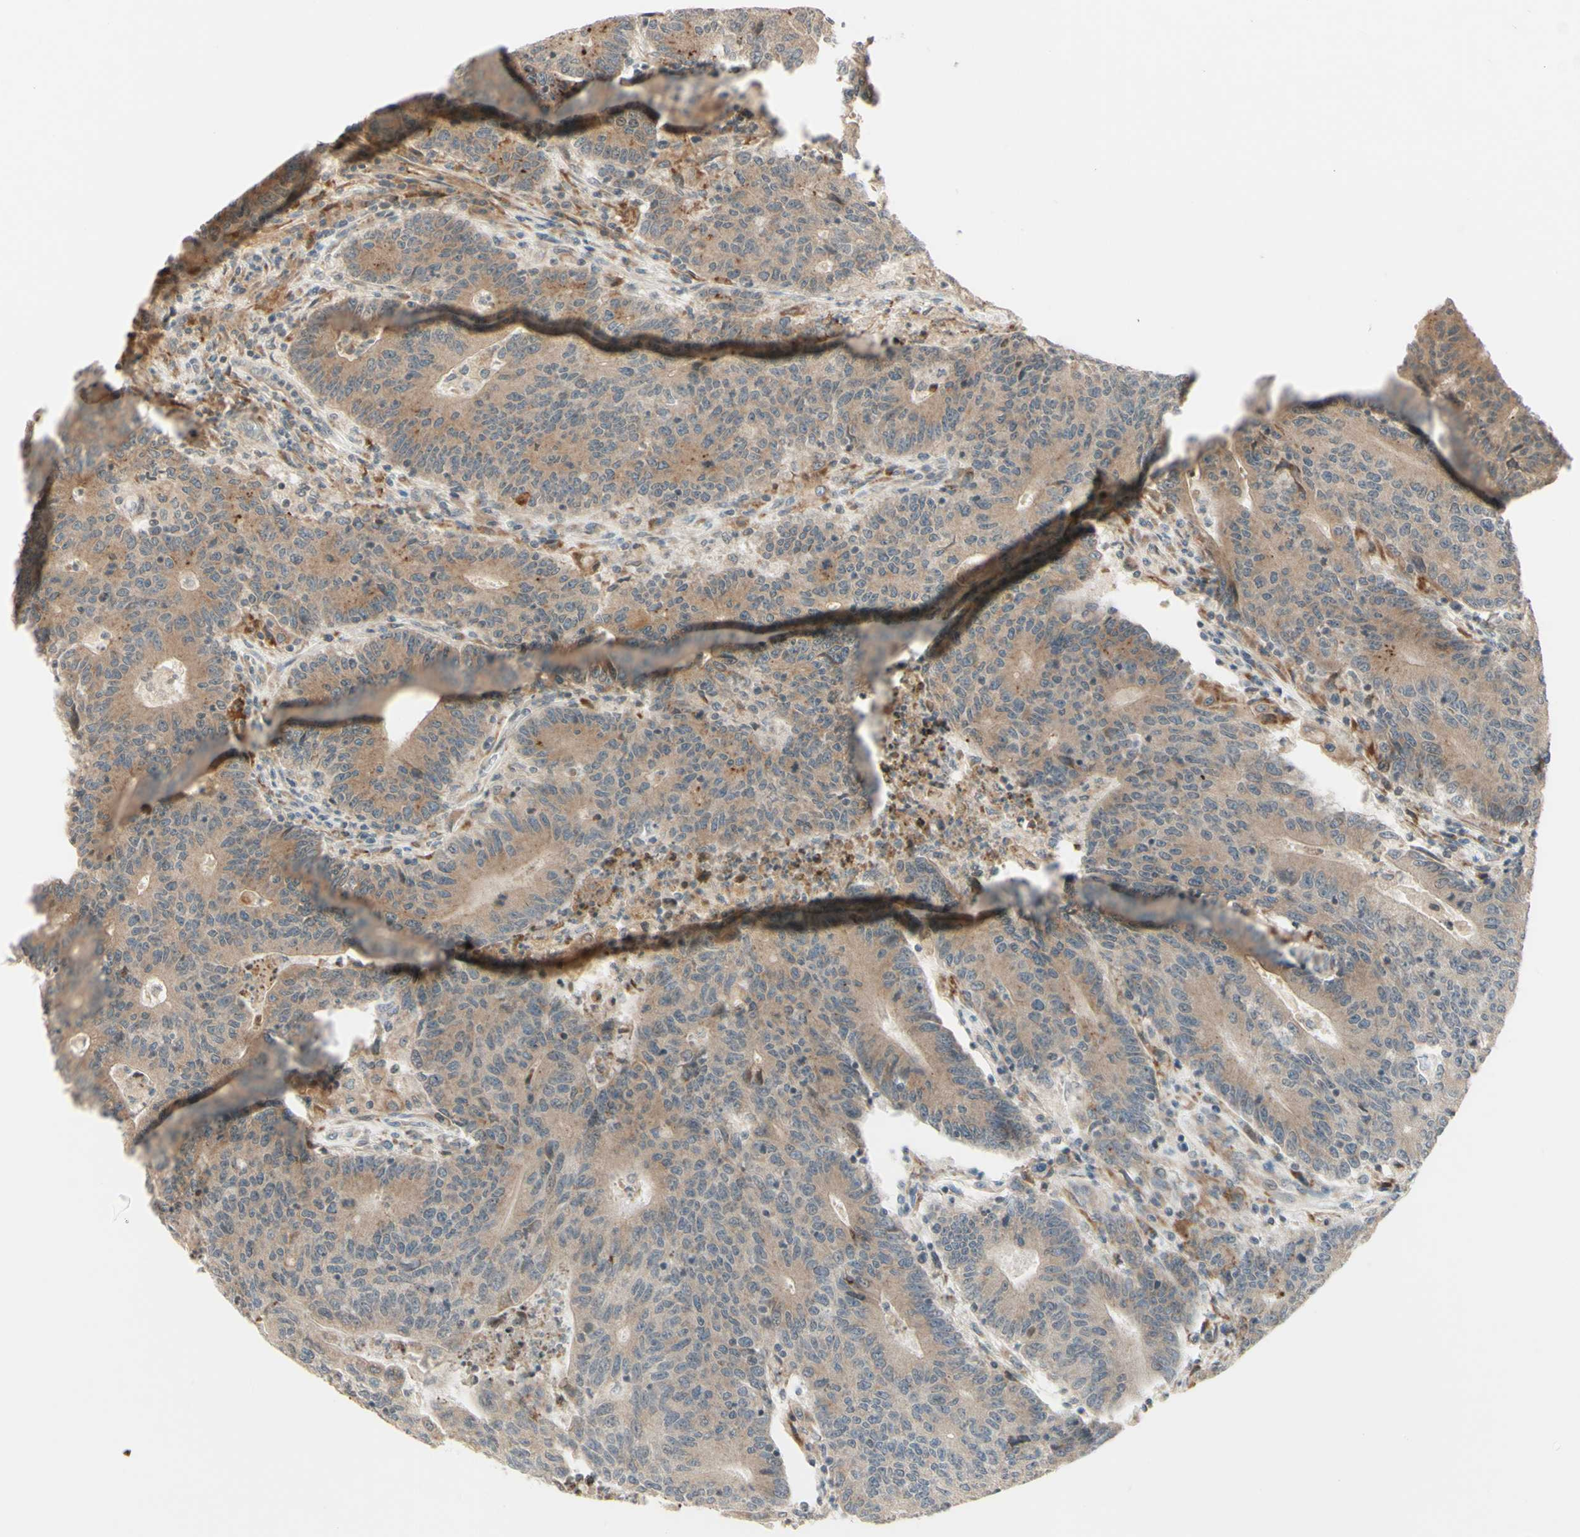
{"staining": {"intensity": "weak", "quantity": ">75%", "location": "cytoplasmic/membranous"}, "tissue": "colorectal cancer", "cell_type": "Tumor cells", "image_type": "cancer", "snomed": [{"axis": "morphology", "description": "Normal tissue, NOS"}, {"axis": "morphology", "description": "Adenocarcinoma, NOS"}, {"axis": "topography", "description": "Colon"}], "caption": "About >75% of tumor cells in colorectal cancer (adenocarcinoma) exhibit weak cytoplasmic/membranous protein staining as visualized by brown immunohistochemical staining.", "gene": "ZW10", "patient": {"sex": "female", "age": 75}}